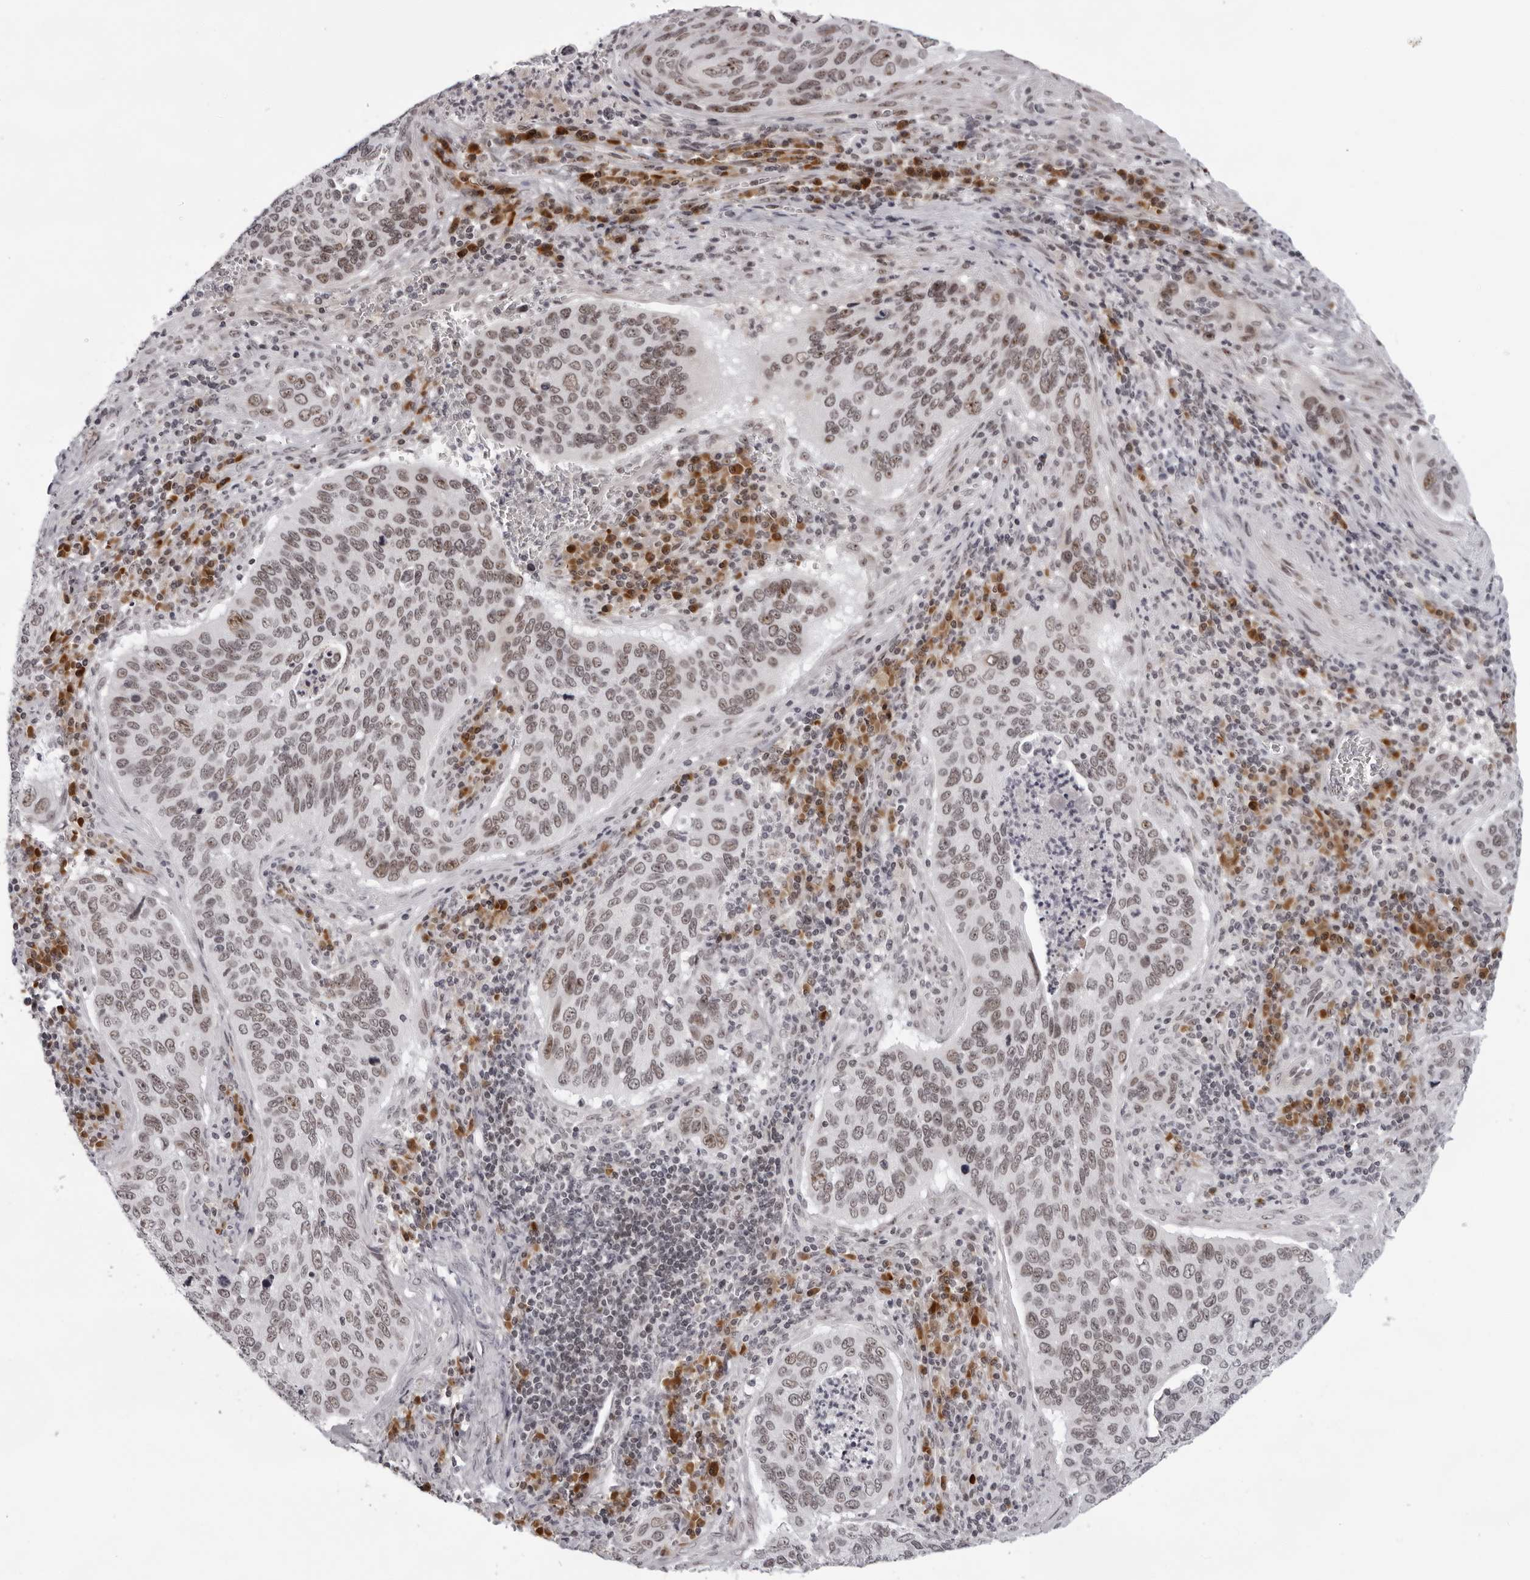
{"staining": {"intensity": "moderate", "quantity": ">75%", "location": "nuclear"}, "tissue": "cervical cancer", "cell_type": "Tumor cells", "image_type": "cancer", "snomed": [{"axis": "morphology", "description": "Squamous cell carcinoma, NOS"}, {"axis": "topography", "description": "Cervix"}], "caption": "Immunohistochemical staining of human cervical cancer displays moderate nuclear protein staining in about >75% of tumor cells.", "gene": "EXOSC10", "patient": {"sex": "female", "age": 53}}